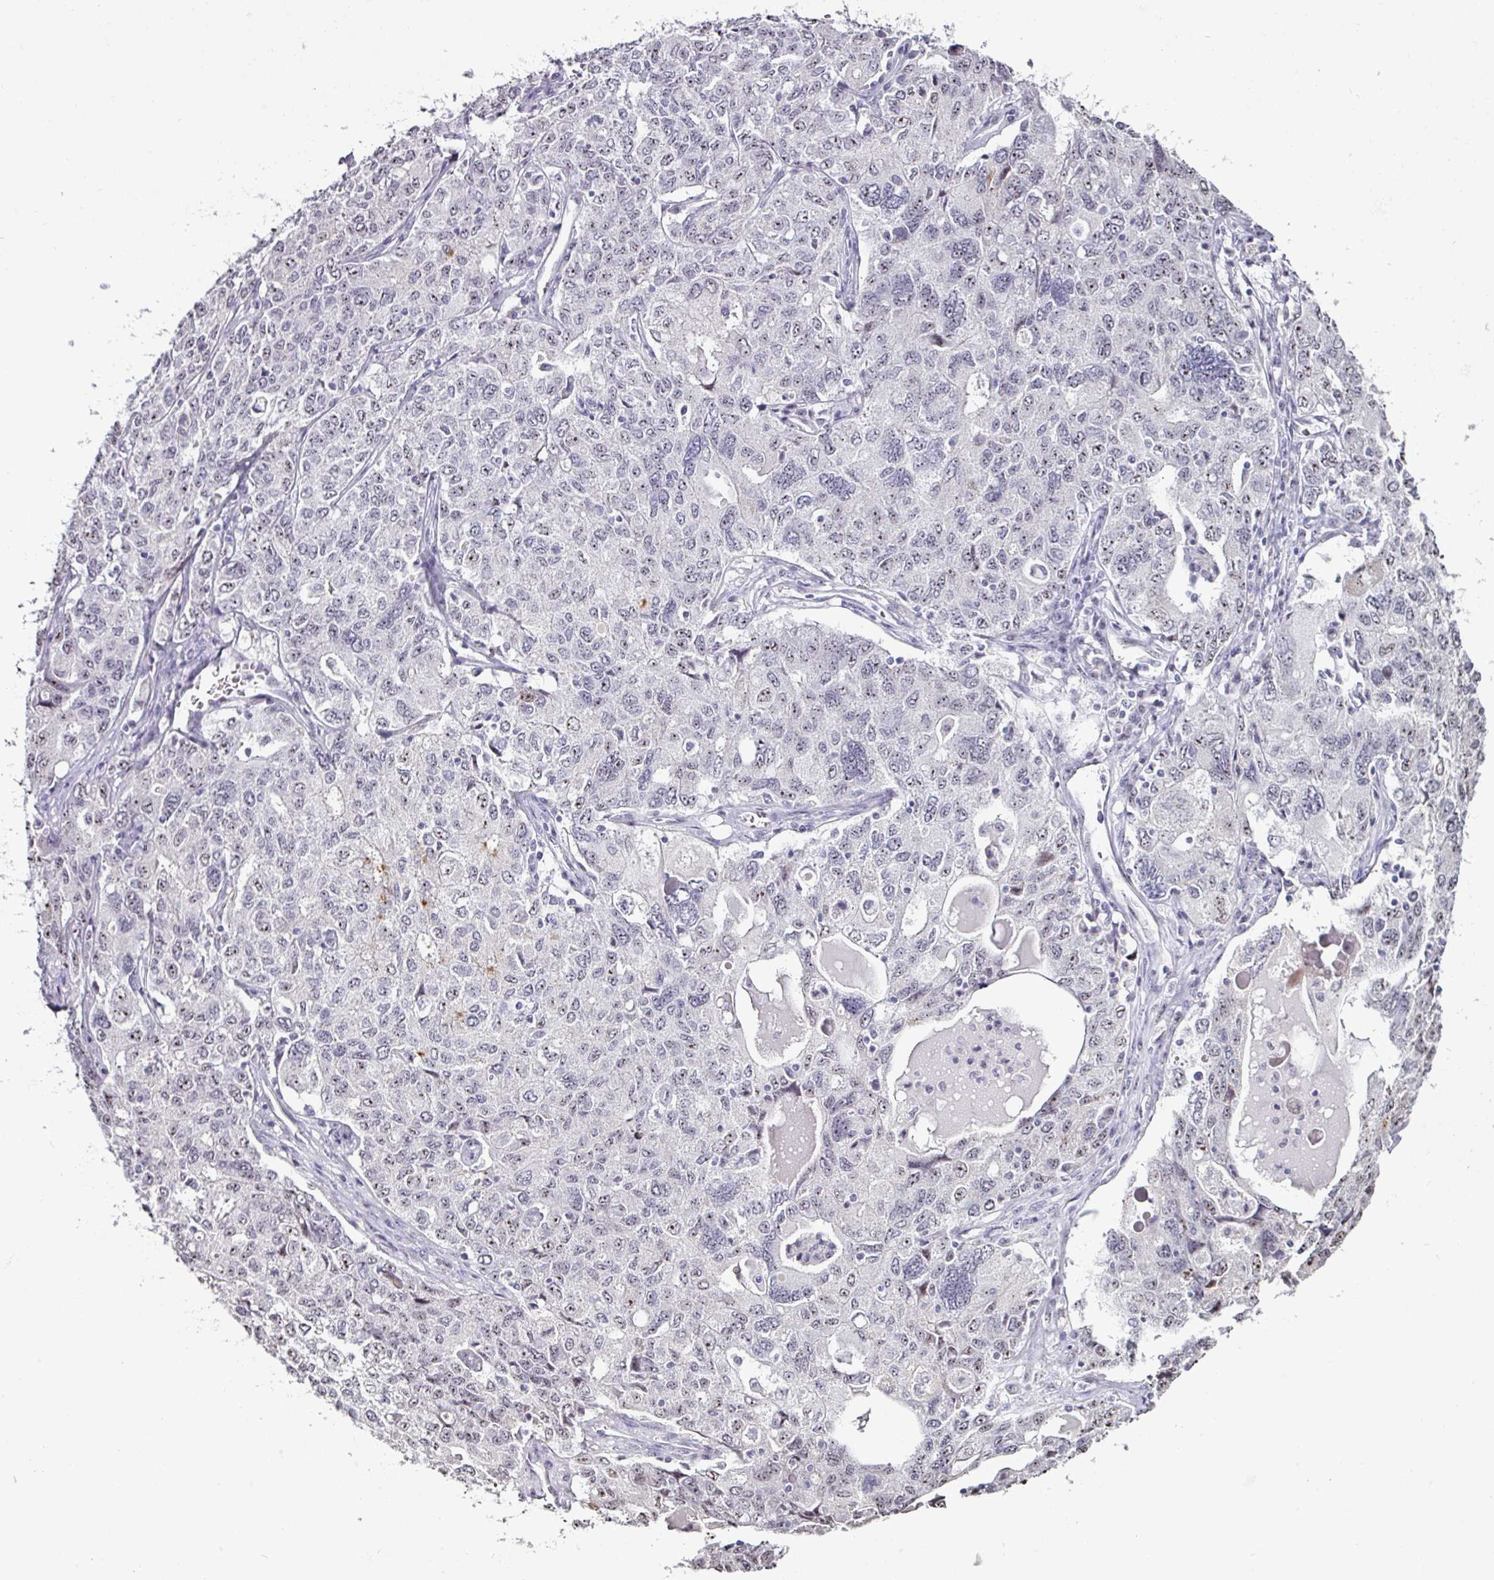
{"staining": {"intensity": "moderate", "quantity": "<25%", "location": "nuclear"}, "tissue": "ovarian cancer", "cell_type": "Tumor cells", "image_type": "cancer", "snomed": [{"axis": "morphology", "description": "Carcinoma, endometroid"}, {"axis": "topography", "description": "Ovary"}], "caption": "This photomicrograph reveals immunohistochemistry staining of ovarian endometroid carcinoma, with low moderate nuclear positivity in about <25% of tumor cells.", "gene": "NACC2", "patient": {"sex": "female", "age": 62}}